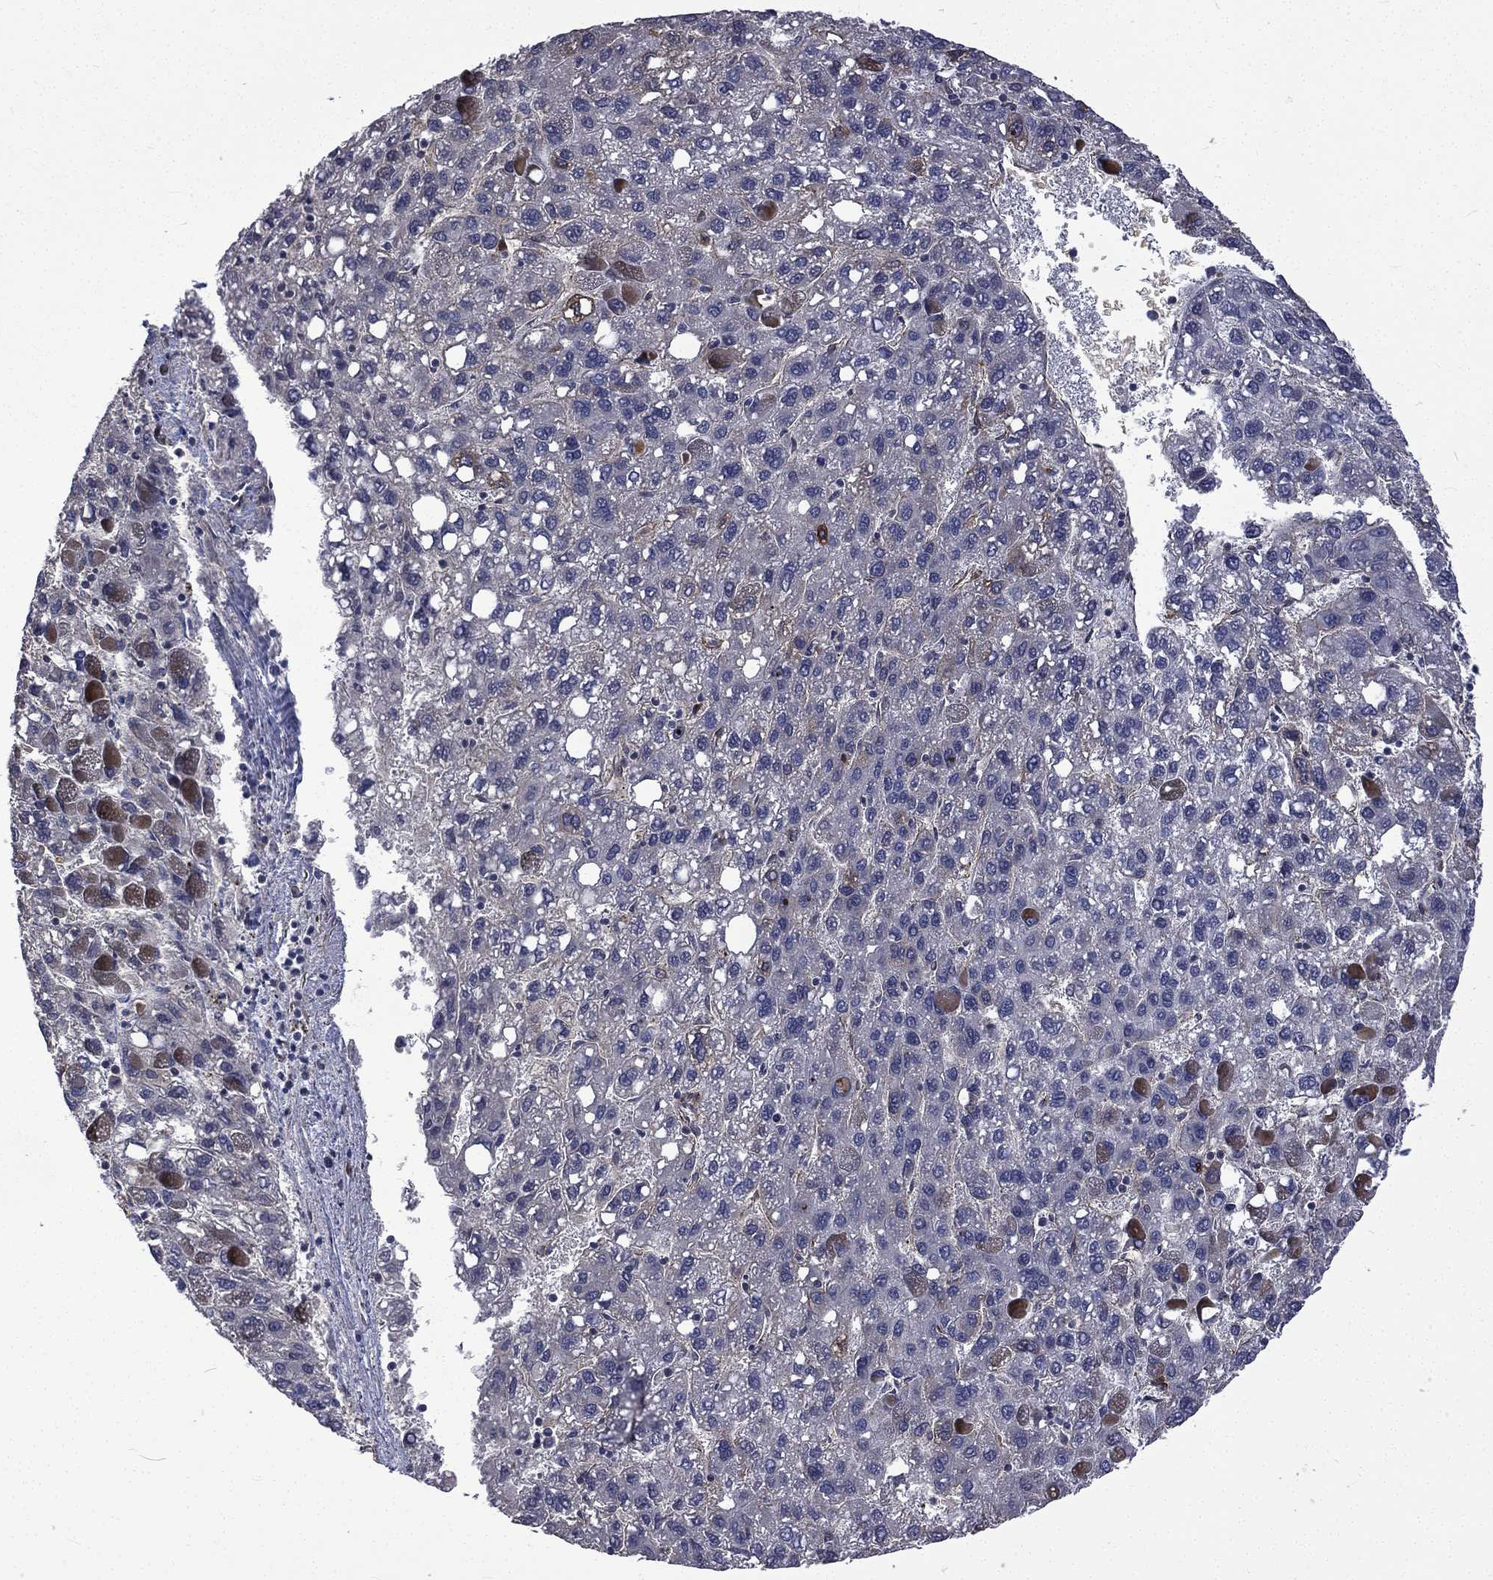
{"staining": {"intensity": "negative", "quantity": "none", "location": "none"}, "tissue": "liver cancer", "cell_type": "Tumor cells", "image_type": "cancer", "snomed": [{"axis": "morphology", "description": "Carcinoma, Hepatocellular, NOS"}, {"axis": "topography", "description": "Liver"}], "caption": "Immunohistochemical staining of hepatocellular carcinoma (liver) demonstrates no significant expression in tumor cells.", "gene": "PPFIBP1", "patient": {"sex": "female", "age": 82}}